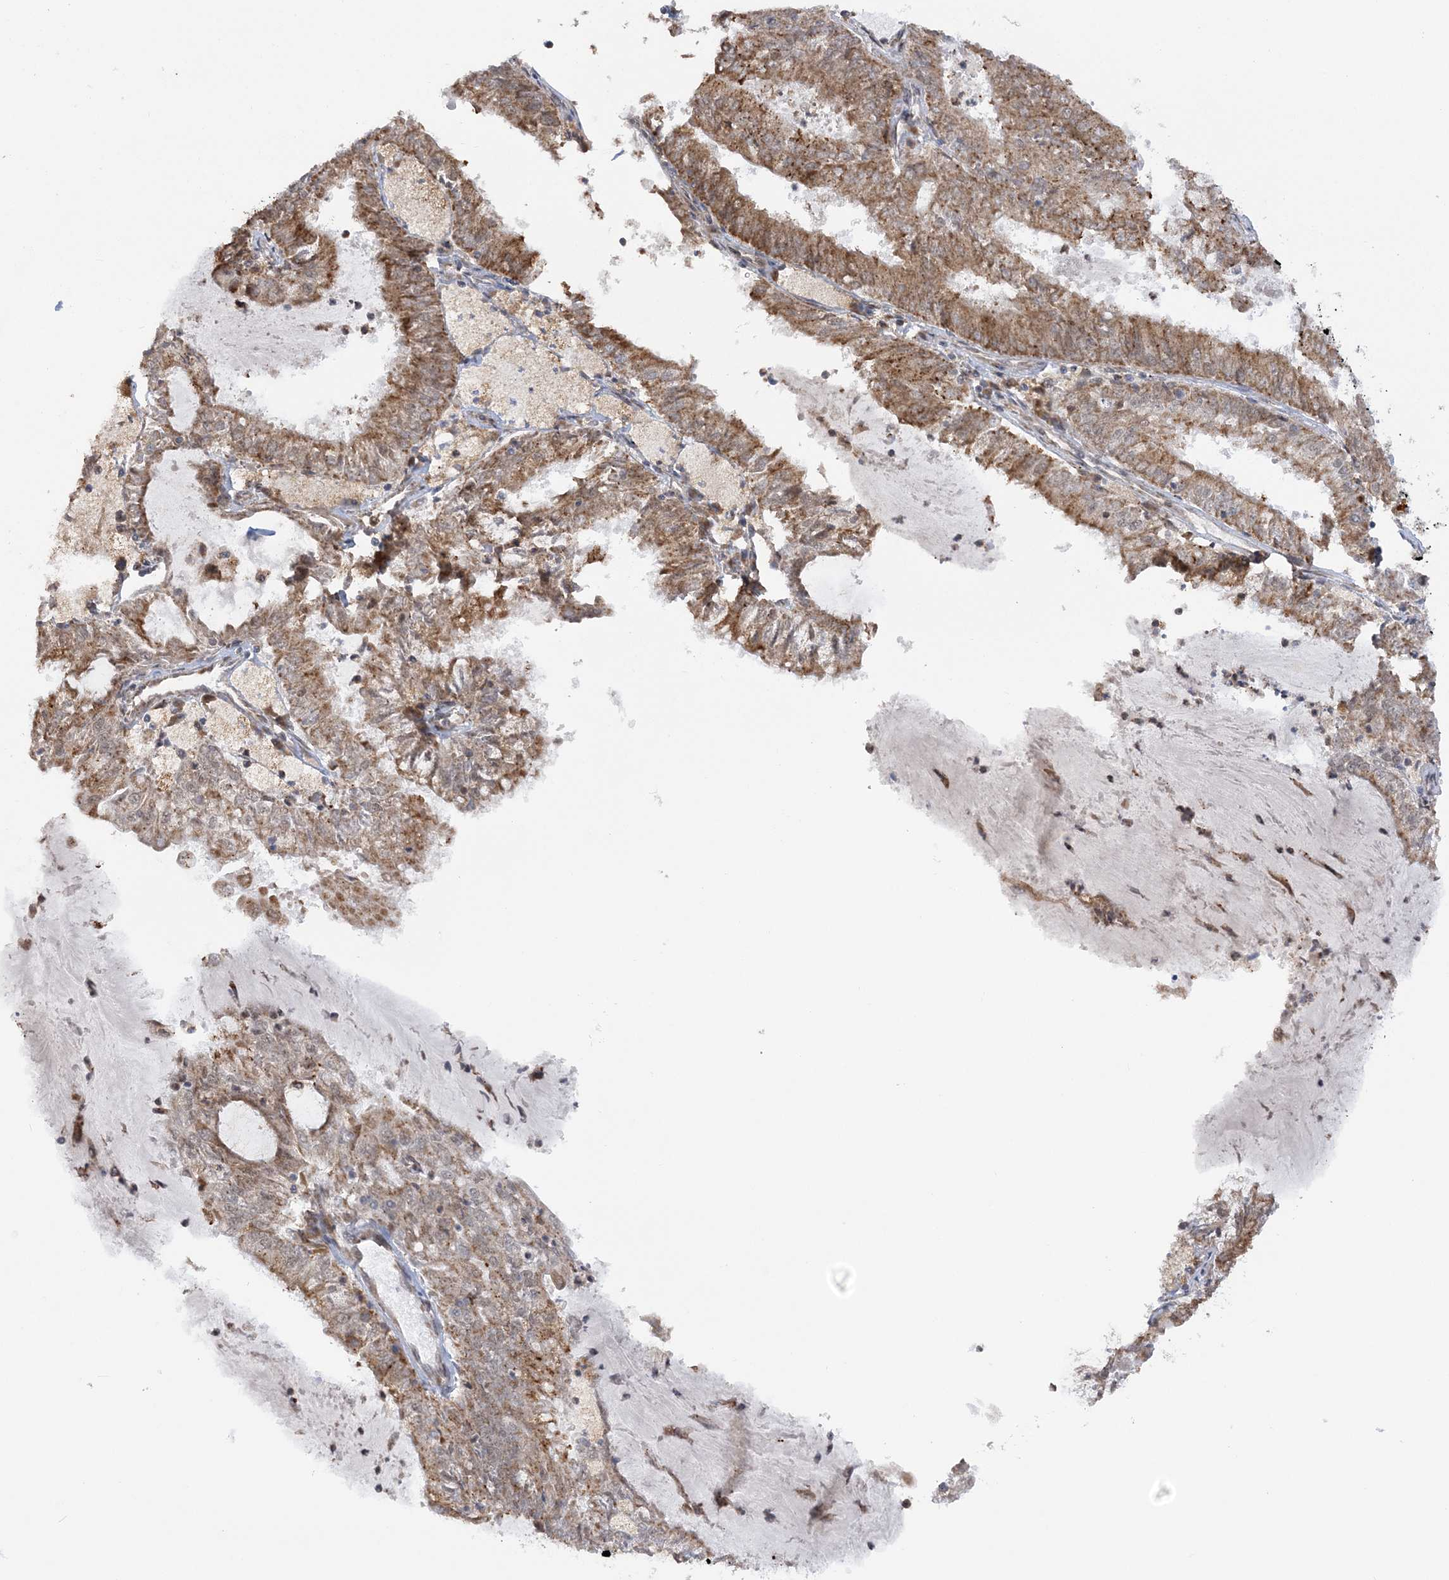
{"staining": {"intensity": "moderate", "quantity": ">75%", "location": "cytoplasmic/membranous"}, "tissue": "endometrial cancer", "cell_type": "Tumor cells", "image_type": "cancer", "snomed": [{"axis": "morphology", "description": "Adenocarcinoma, NOS"}, {"axis": "topography", "description": "Endometrium"}], "caption": "Endometrial cancer (adenocarcinoma) tissue shows moderate cytoplasmic/membranous positivity in approximately >75% of tumor cells, visualized by immunohistochemistry.", "gene": "MRPL47", "patient": {"sex": "female", "age": 57}}